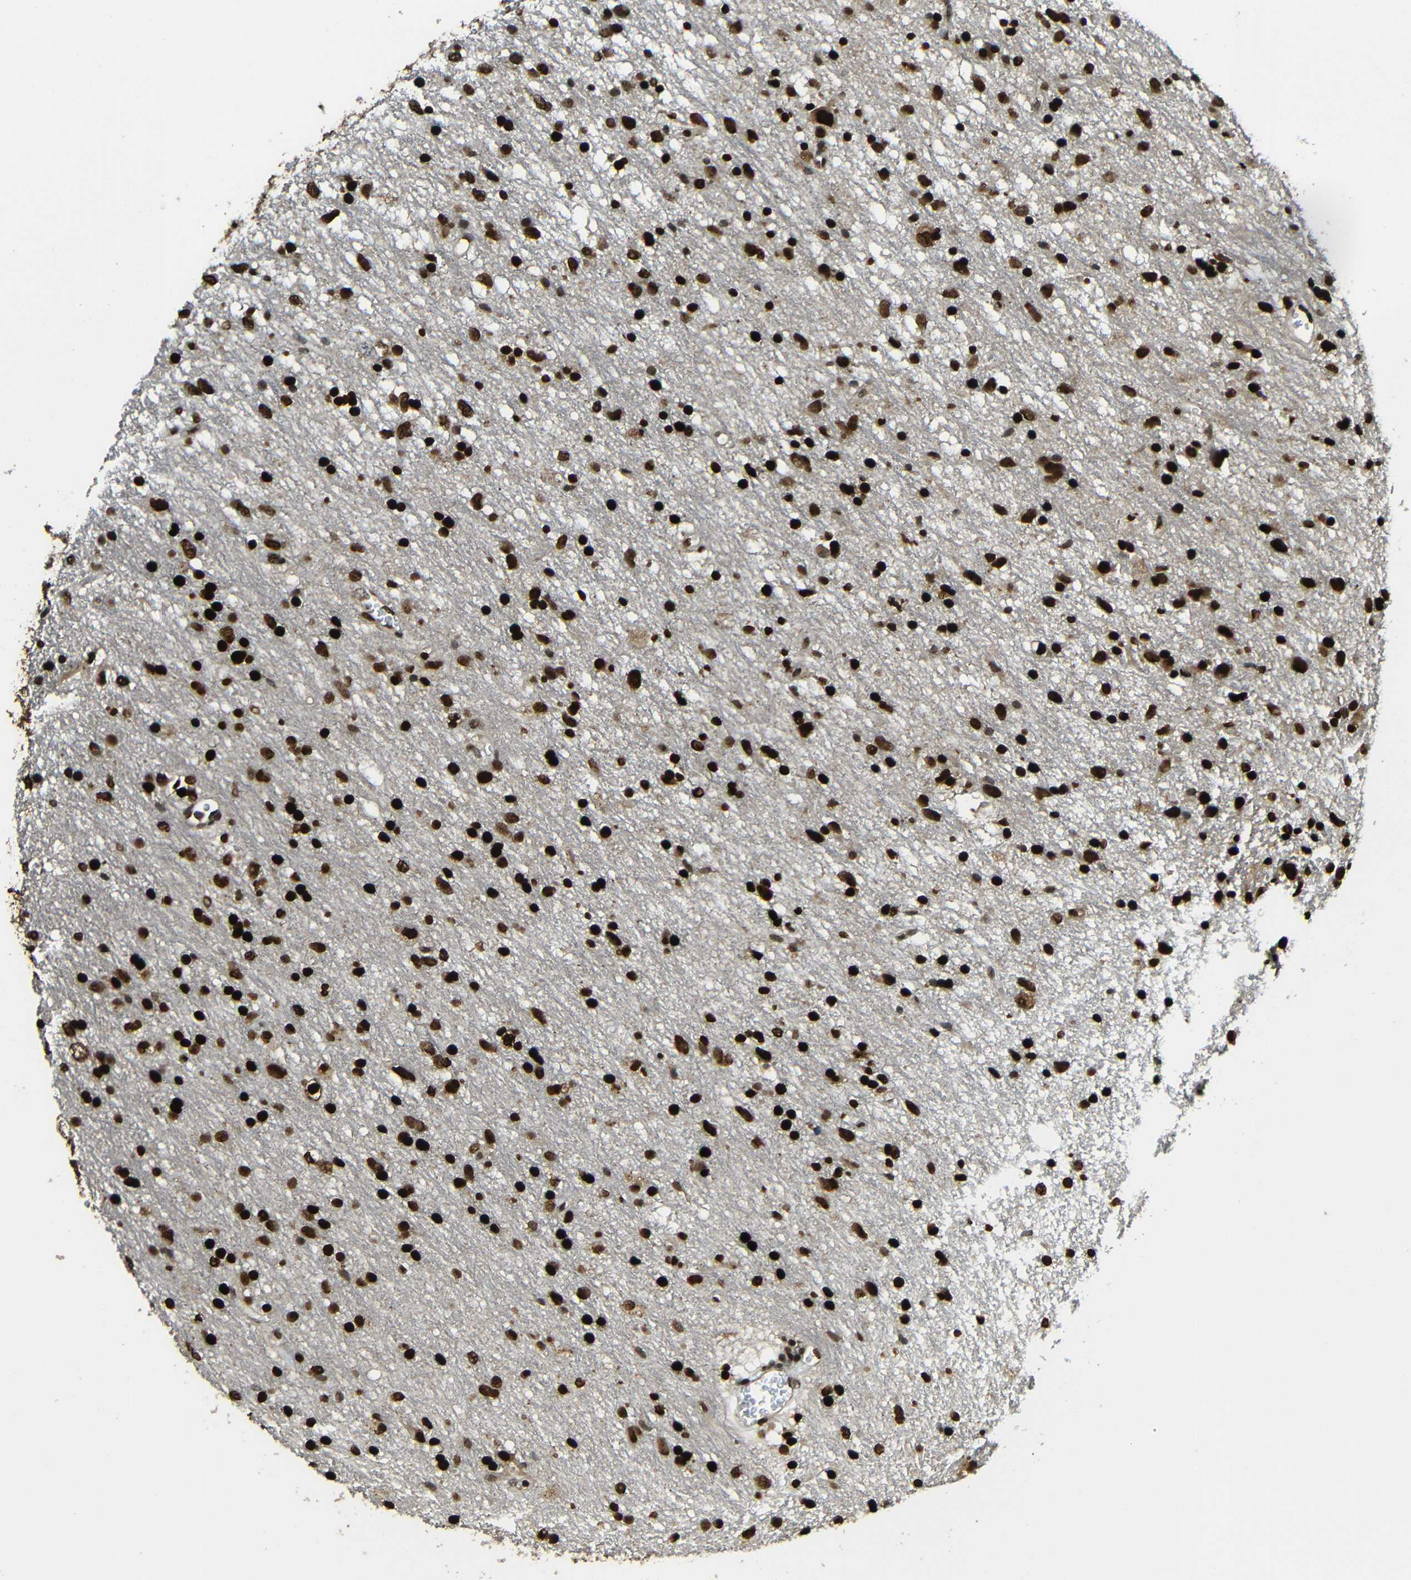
{"staining": {"intensity": "strong", "quantity": ">75%", "location": "cytoplasmic/membranous,nuclear"}, "tissue": "glioma", "cell_type": "Tumor cells", "image_type": "cancer", "snomed": [{"axis": "morphology", "description": "Glioma, malignant, Low grade"}, {"axis": "topography", "description": "Brain"}], "caption": "Immunohistochemistry (IHC) micrograph of low-grade glioma (malignant) stained for a protein (brown), which exhibits high levels of strong cytoplasmic/membranous and nuclear expression in about >75% of tumor cells.", "gene": "PSIP1", "patient": {"sex": "male", "age": 77}}